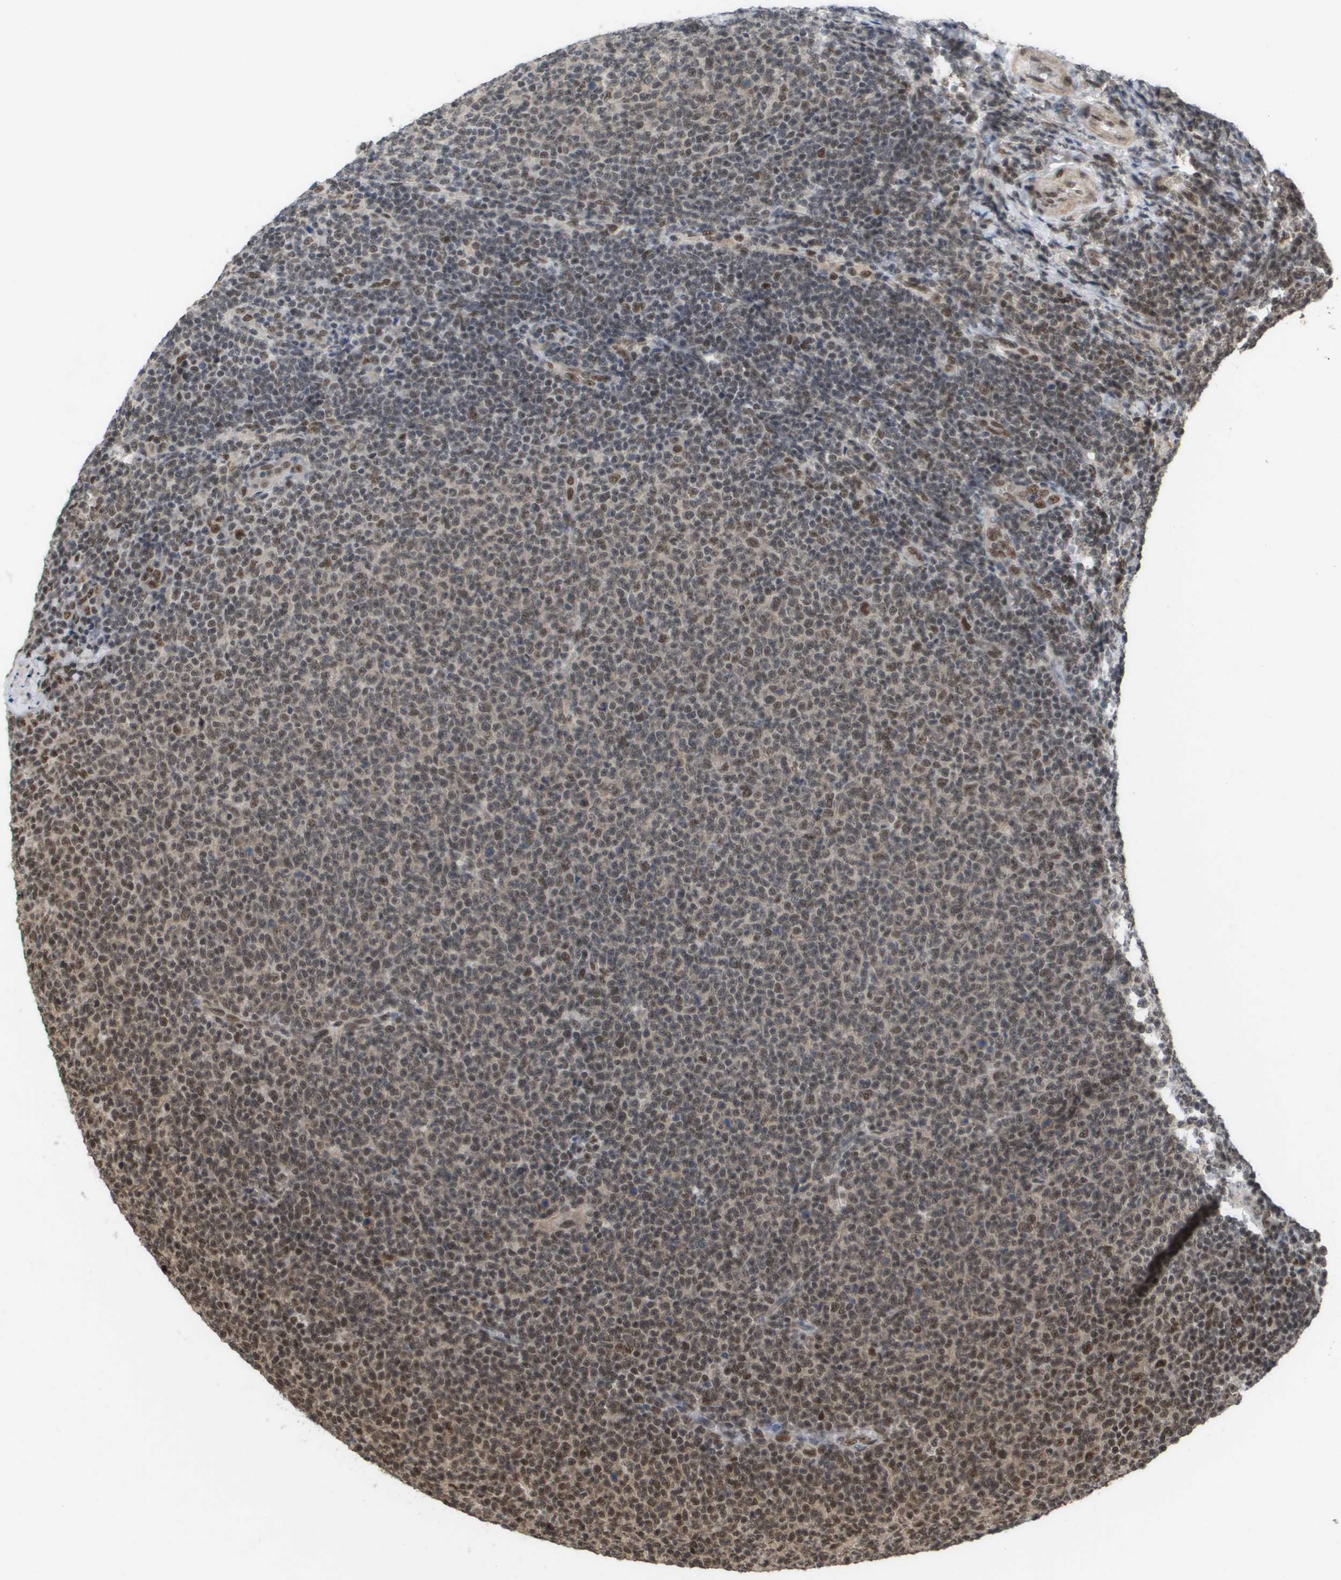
{"staining": {"intensity": "moderate", "quantity": ">75%", "location": "nuclear"}, "tissue": "lymphoma", "cell_type": "Tumor cells", "image_type": "cancer", "snomed": [{"axis": "morphology", "description": "Malignant lymphoma, non-Hodgkin's type, Low grade"}, {"axis": "topography", "description": "Lymph node"}], "caption": "IHC of human lymphoma reveals medium levels of moderate nuclear positivity in approximately >75% of tumor cells.", "gene": "CDT1", "patient": {"sex": "male", "age": 66}}